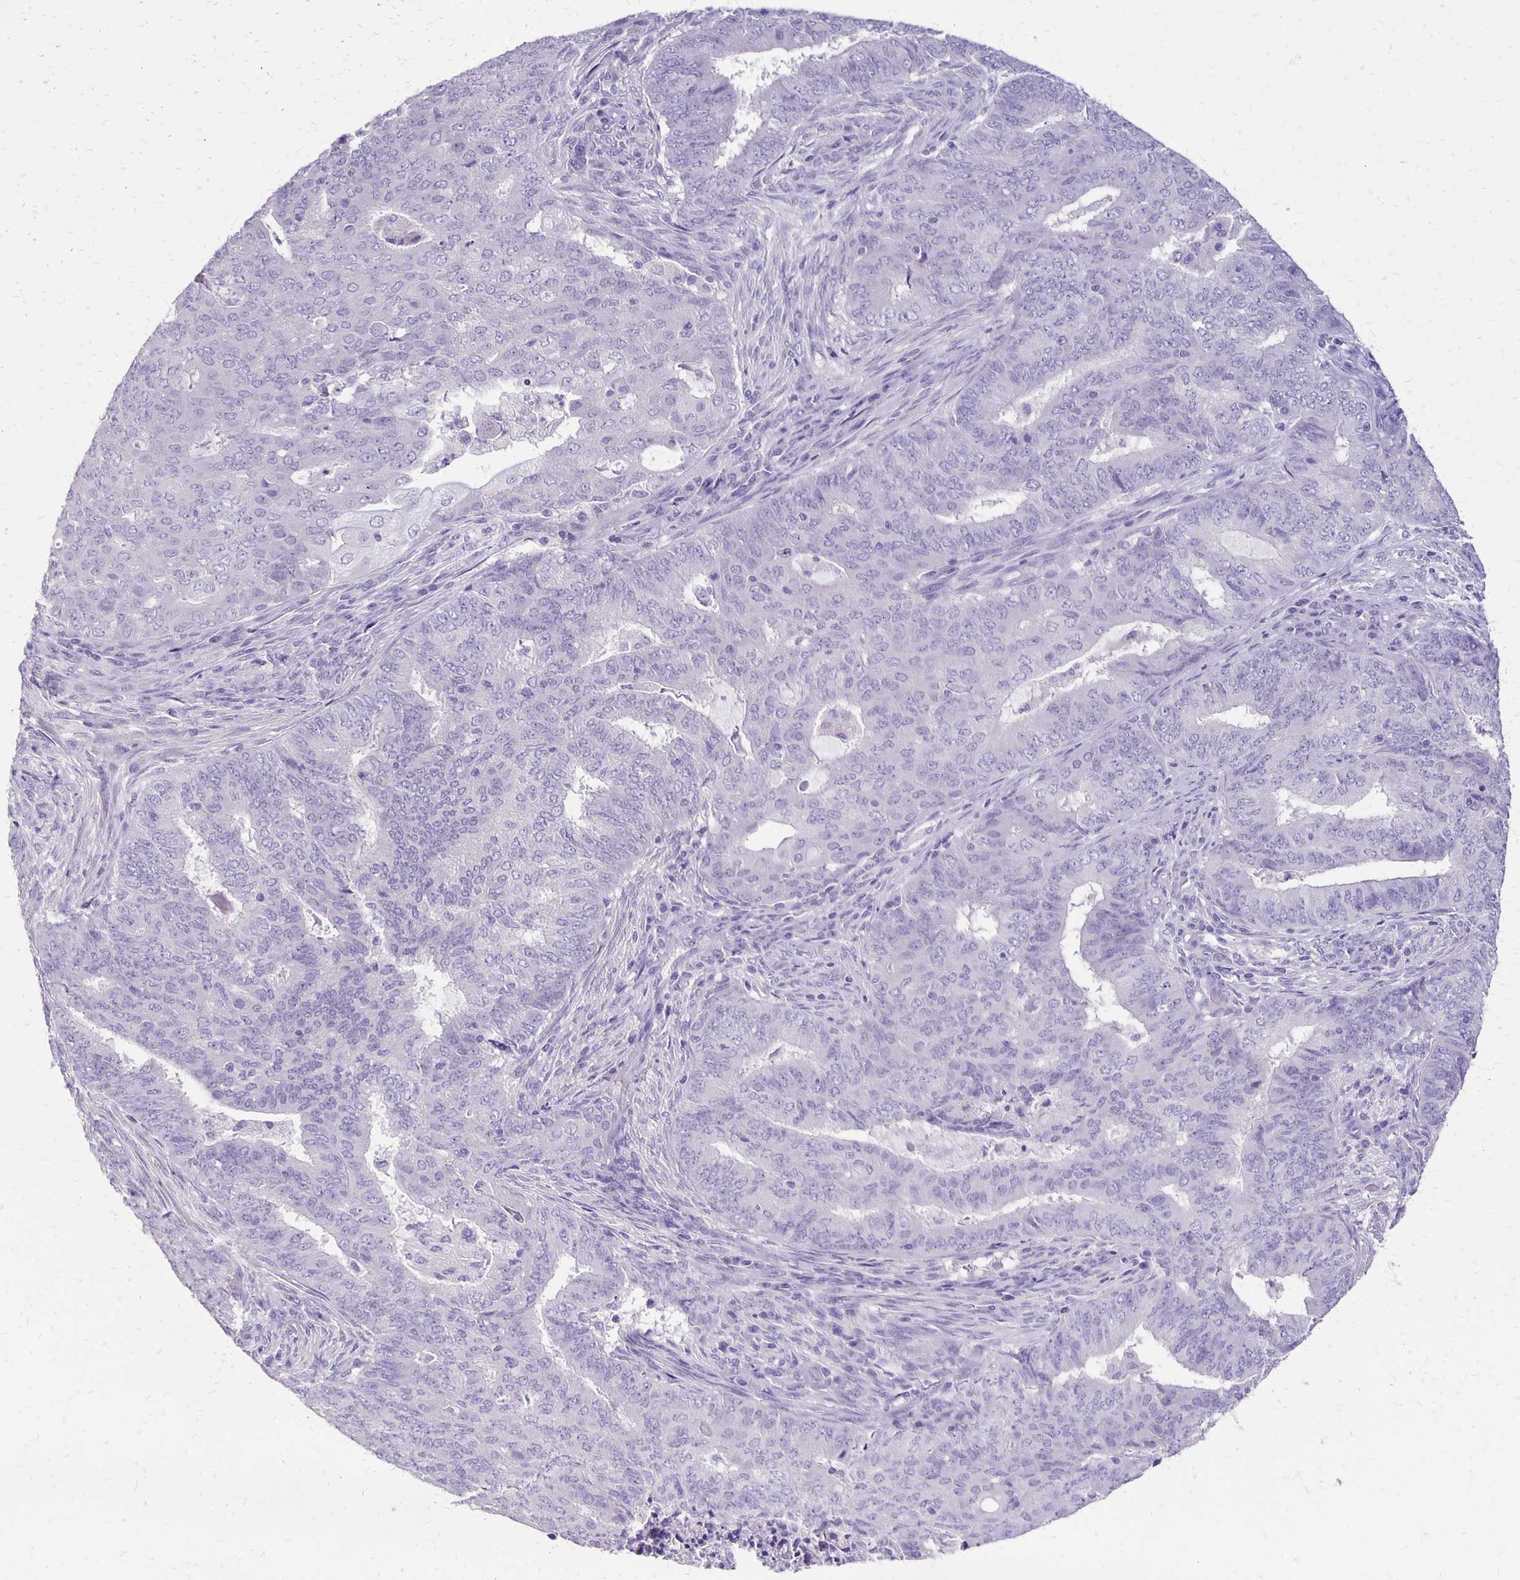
{"staining": {"intensity": "negative", "quantity": "none", "location": "none"}, "tissue": "endometrial cancer", "cell_type": "Tumor cells", "image_type": "cancer", "snomed": [{"axis": "morphology", "description": "Adenocarcinoma, NOS"}, {"axis": "topography", "description": "Endometrium"}], "caption": "A high-resolution micrograph shows IHC staining of endometrial cancer (adenocarcinoma), which shows no significant positivity in tumor cells.", "gene": "ANKRD45", "patient": {"sex": "female", "age": 62}}